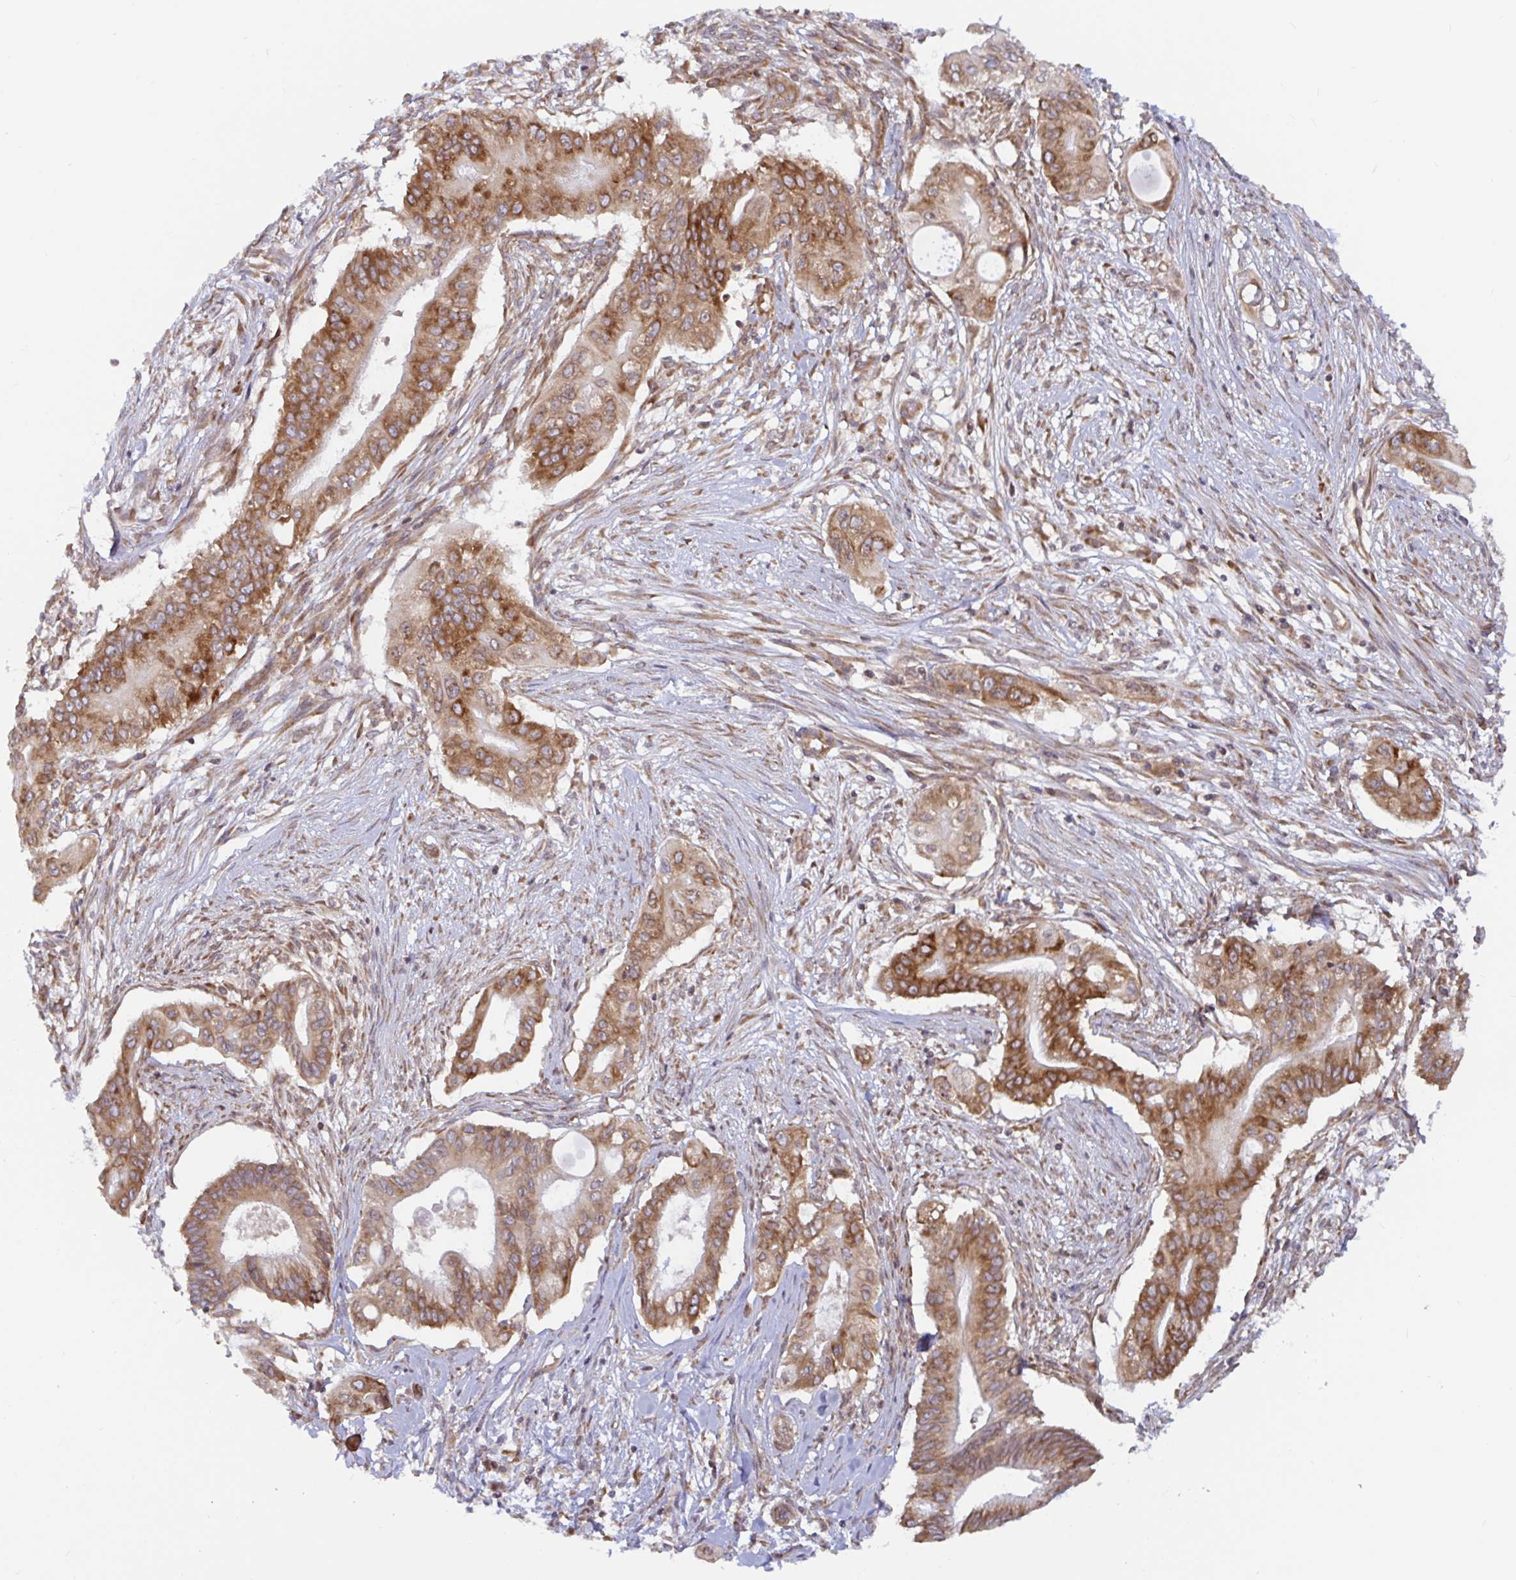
{"staining": {"intensity": "moderate", "quantity": ">75%", "location": "cytoplasmic/membranous"}, "tissue": "pancreatic cancer", "cell_type": "Tumor cells", "image_type": "cancer", "snomed": [{"axis": "morphology", "description": "Adenocarcinoma, NOS"}, {"axis": "topography", "description": "Pancreas"}], "caption": "This image displays immunohistochemistry staining of human pancreatic cancer, with medium moderate cytoplasmic/membranous staining in about >75% of tumor cells.", "gene": "LARP1", "patient": {"sex": "female", "age": 68}}